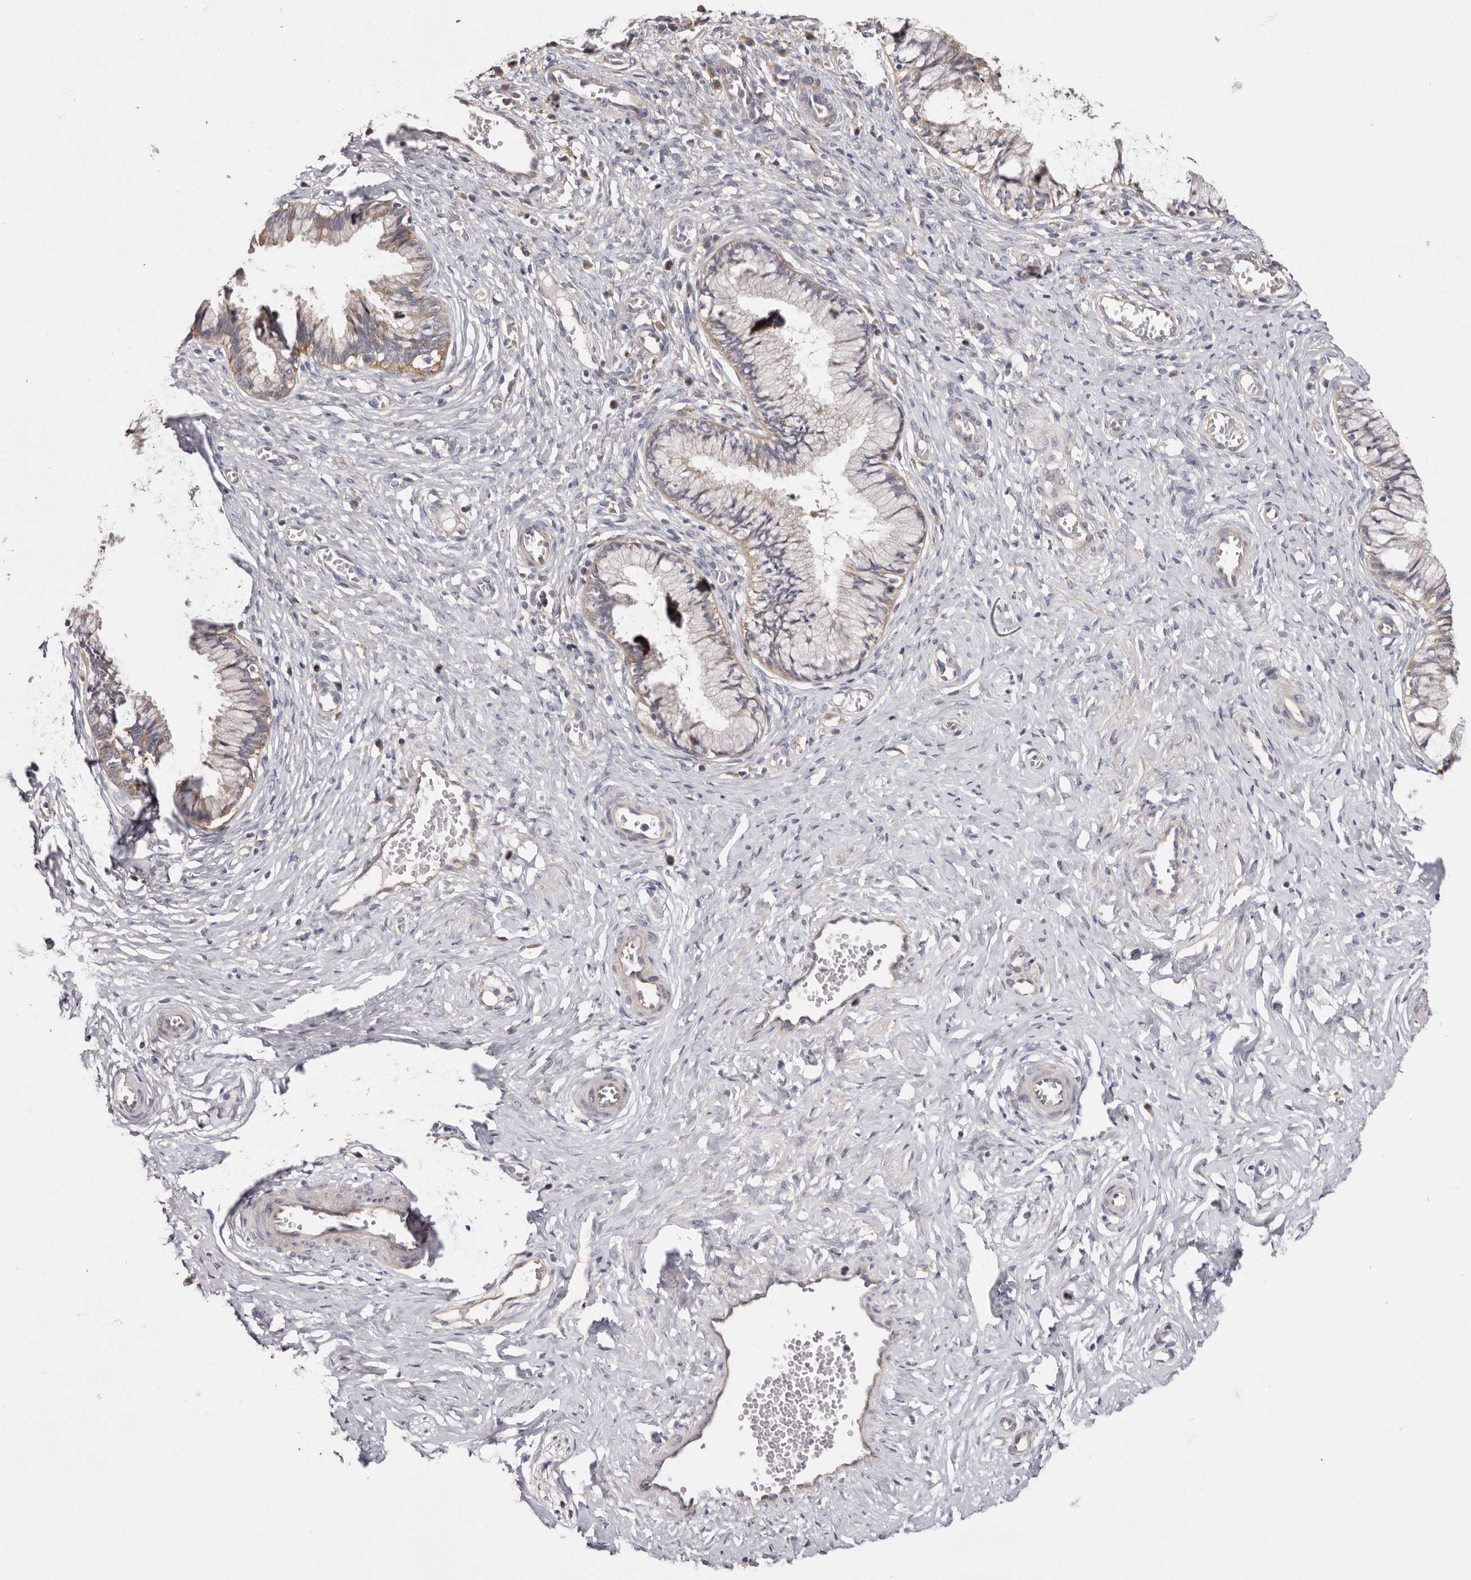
{"staining": {"intensity": "moderate", "quantity": "<25%", "location": "cytoplasmic/membranous"}, "tissue": "cervix", "cell_type": "Glandular cells", "image_type": "normal", "snomed": [{"axis": "morphology", "description": "Normal tissue, NOS"}, {"axis": "topography", "description": "Cervix"}], "caption": "The image shows a brown stain indicating the presence of a protein in the cytoplasmic/membranous of glandular cells in cervix.", "gene": "FAM167B", "patient": {"sex": "female", "age": 27}}